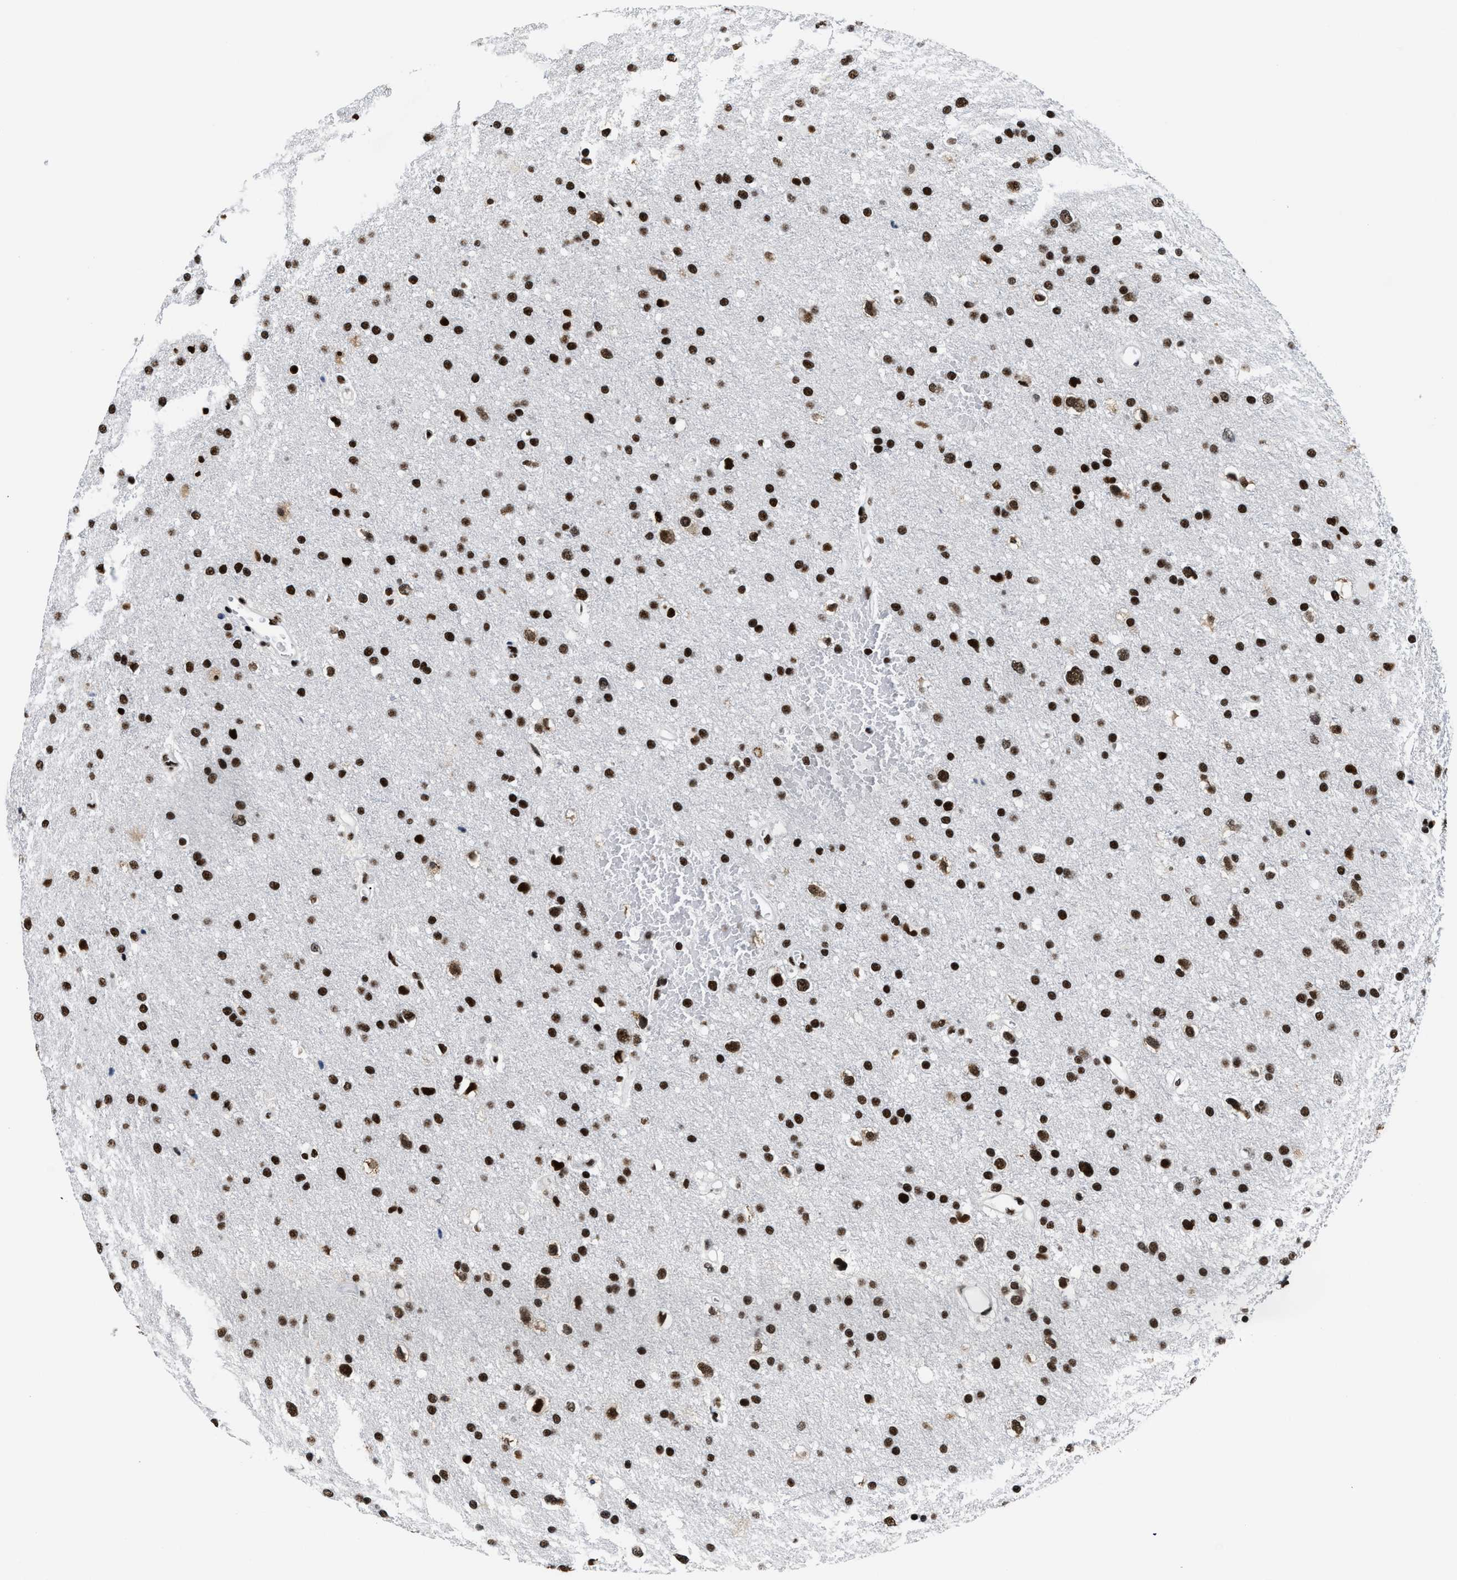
{"staining": {"intensity": "strong", "quantity": ">75%", "location": "nuclear"}, "tissue": "glioma", "cell_type": "Tumor cells", "image_type": "cancer", "snomed": [{"axis": "morphology", "description": "Glioma, malignant, Low grade"}, {"axis": "topography", "description": "Brain"}], "caption": "Tumor cells display high levels of strong nuclear positivity in approximately >75% of cells in human glioma.", "gene": "SMARCC2", "patient": {"sex": "female", "age": 37}}